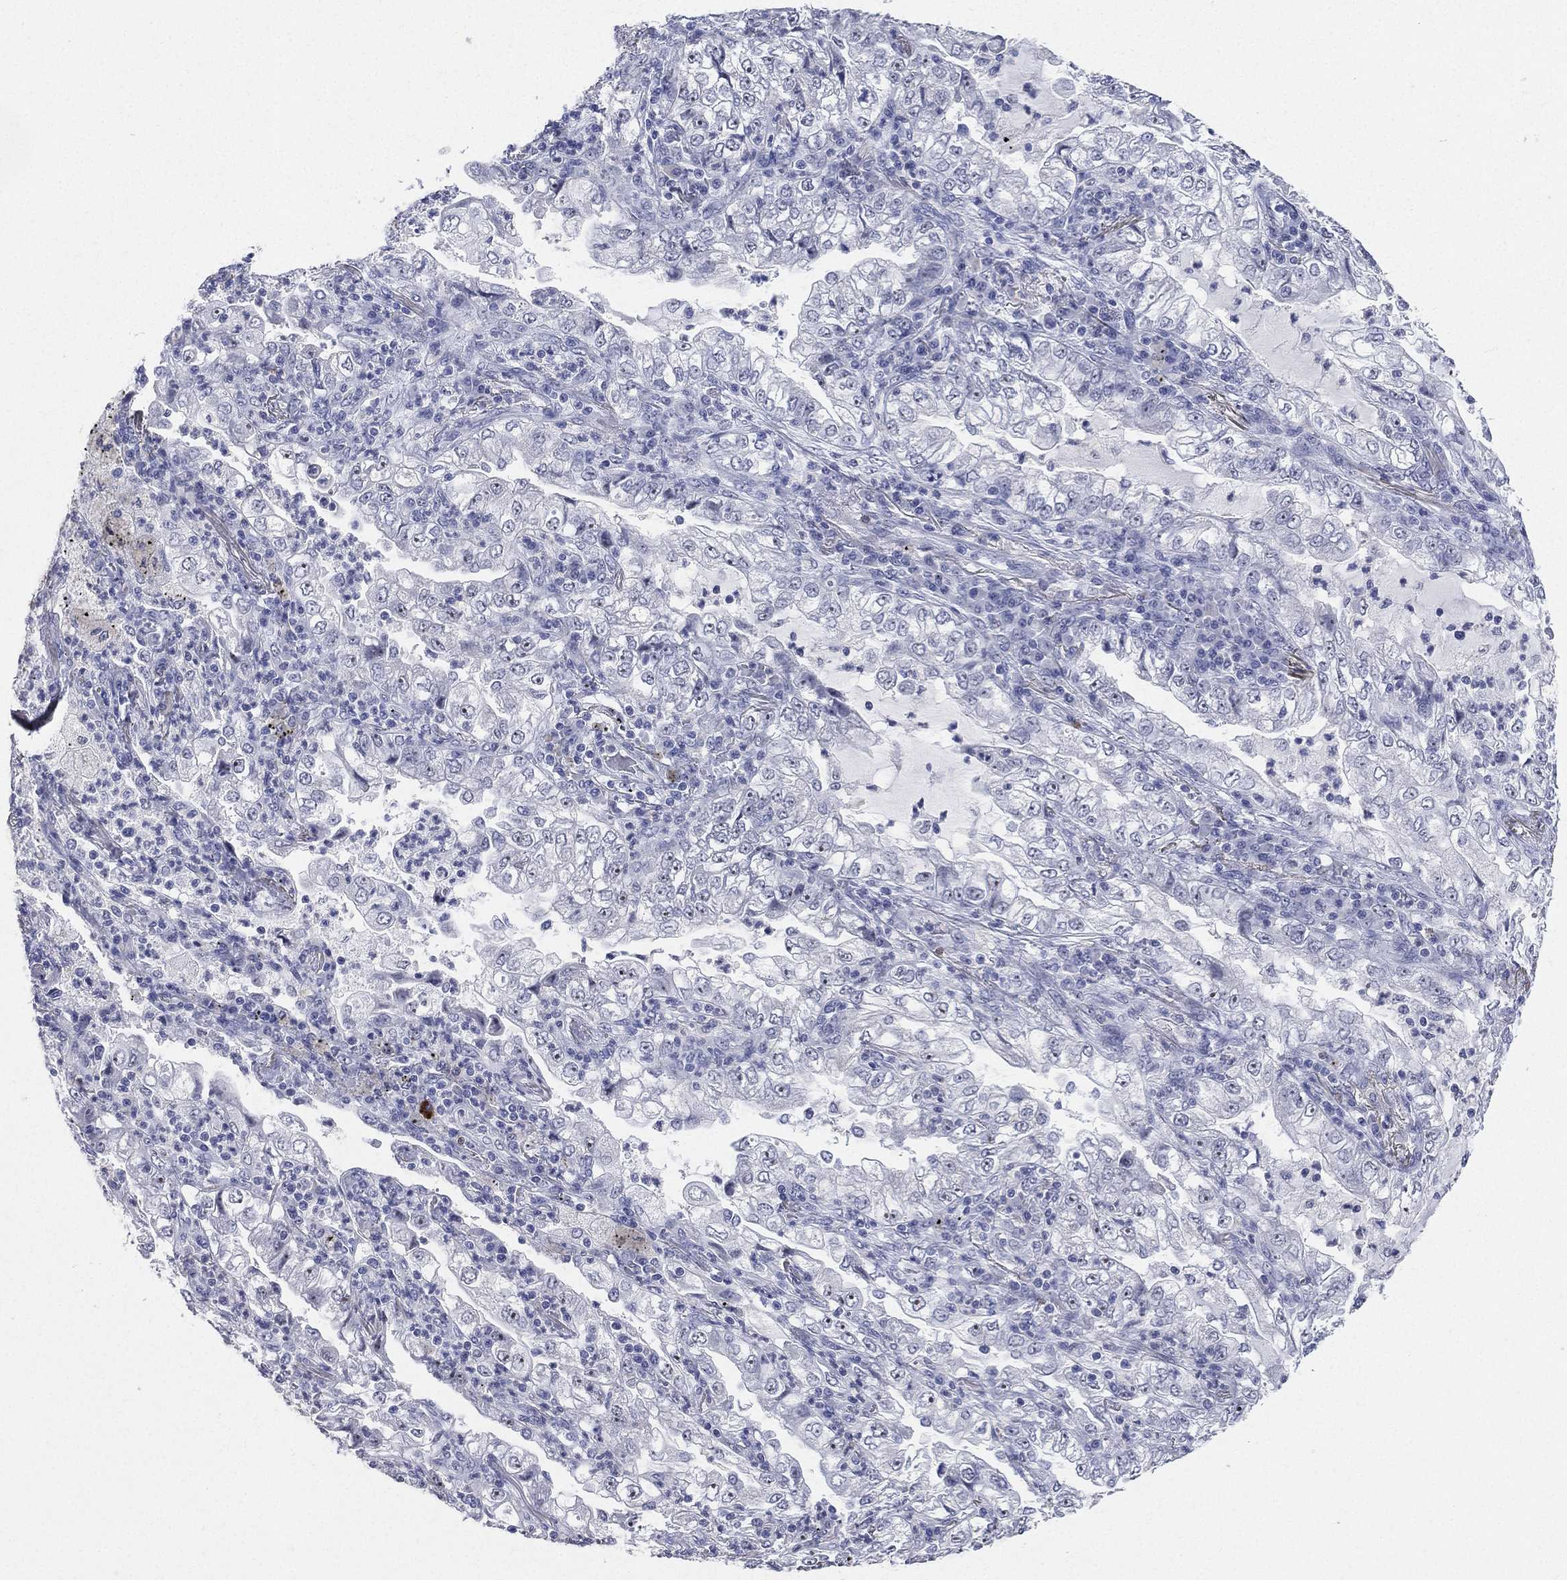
{"staining": {"intensity": "negative", "quantity": "none", "location": "none"}, "tissue": "lung cancer", "cell_type": "Tumor cells", "image_type": "cancer", "snomed": [{"axis": "morphology", "description": "Adenocarcinoma, NOS"}, {"axis": "topography", "description": "Lung"}], "caption": "Immunohistochemical staining of human adenocarcinoma (lung) shows no significant staining in tumor cells.", "gene": "CD22", "patient": {"sex": "female", "age": 73}}